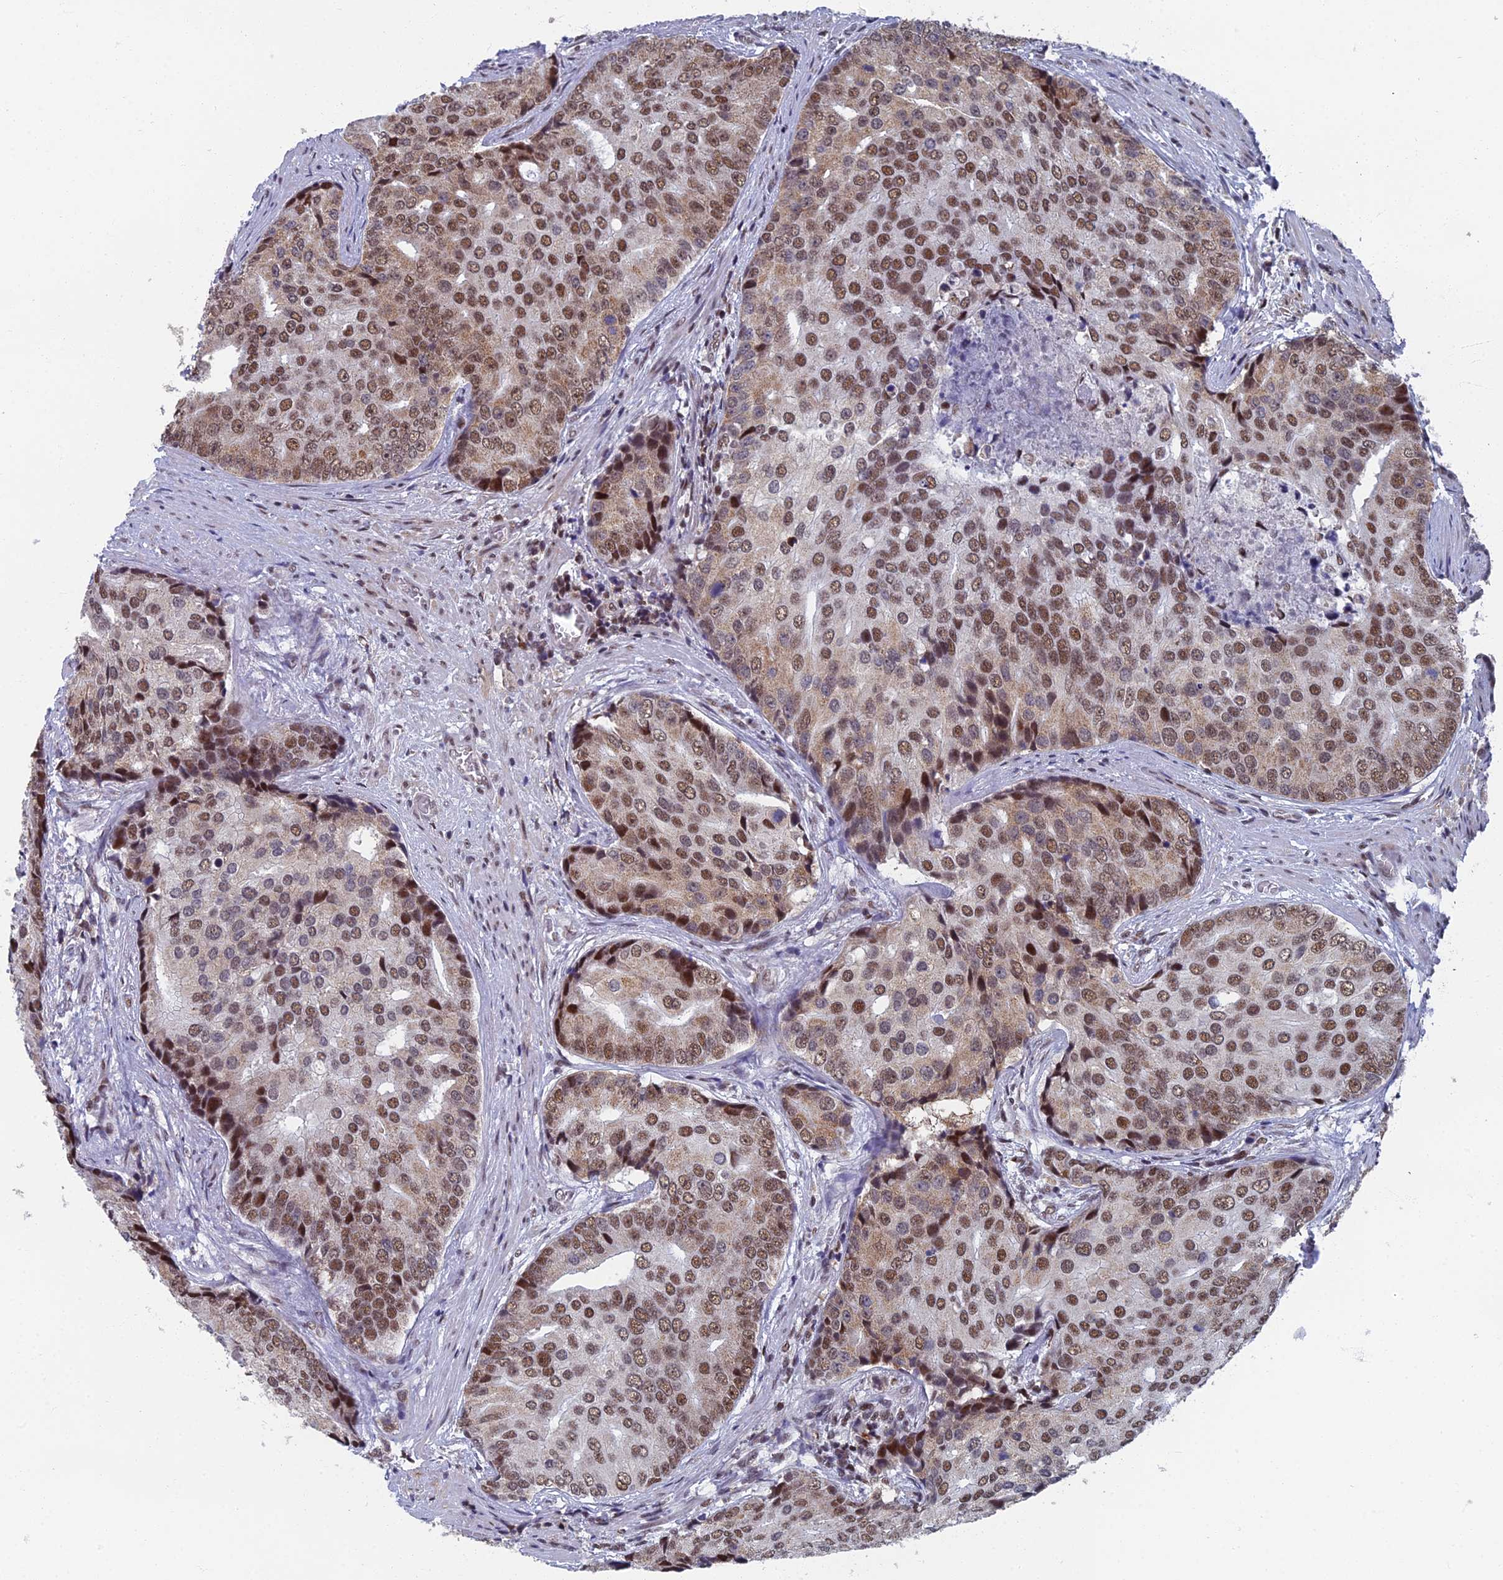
{"staining": {"intensity": "moderate", "quantity": ">75%", "location": "nuclear"}, "tissue": "prostate cancer", "cell_type": "Tumor cells", "image_type": "cancer", "snomed": [{"axis": "morphology", "description": "Adenocarcinoma, High grade"}, {"axis": "topography", "description": "Prostate"}], "caption": "This micrograph exhibits immunohistochemistry staining of human prostate cancer (high-grade adenocarcinoma), with medium moderate nuclear positivity in about >75% of tumor cells.", "gene": "TAF13", "patient": {"sex": "male", "age": 62}}